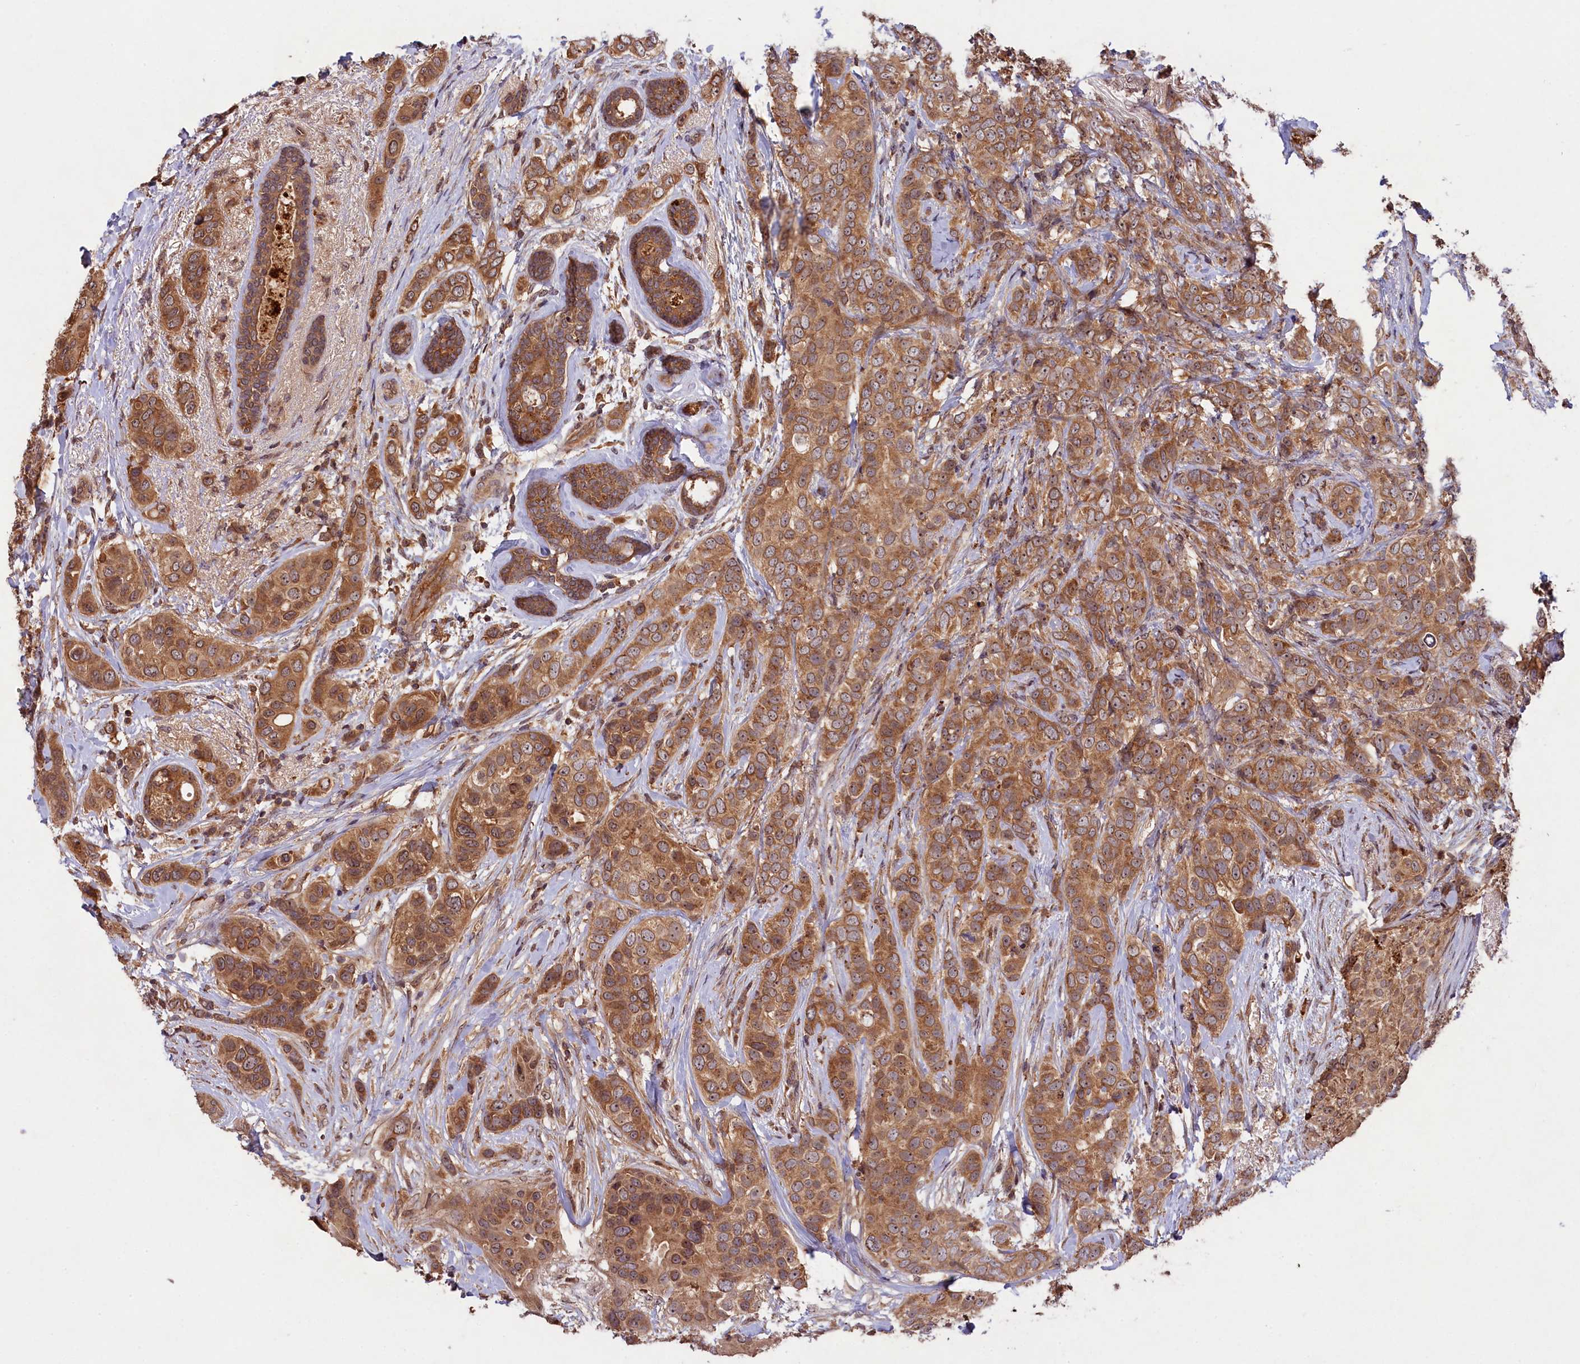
{"staining": {"intensity": "moderate", "quantity": ">75%", "location": "cytoplasmic/membranous"}, "tissue": "breast cancer", "cell_type": "Tumor cells", "image_type": "cancer", "snomed": [{"axis": "morphology", "description": "Lobular carcinoma"}, {"axis": "topography", "description": "Breast"}], "caption": "High-magnification brightfield microscopy of lobular carcinoma (breast) stained with DAB (brown) and counterstained with hematoxylin (blue). tumor cells exhibit moderate cytoplasmic/membranous expression is present in about>75% of cells.", "gene": "CHAC1", "patient": {"sex": "female", "age": 51}}